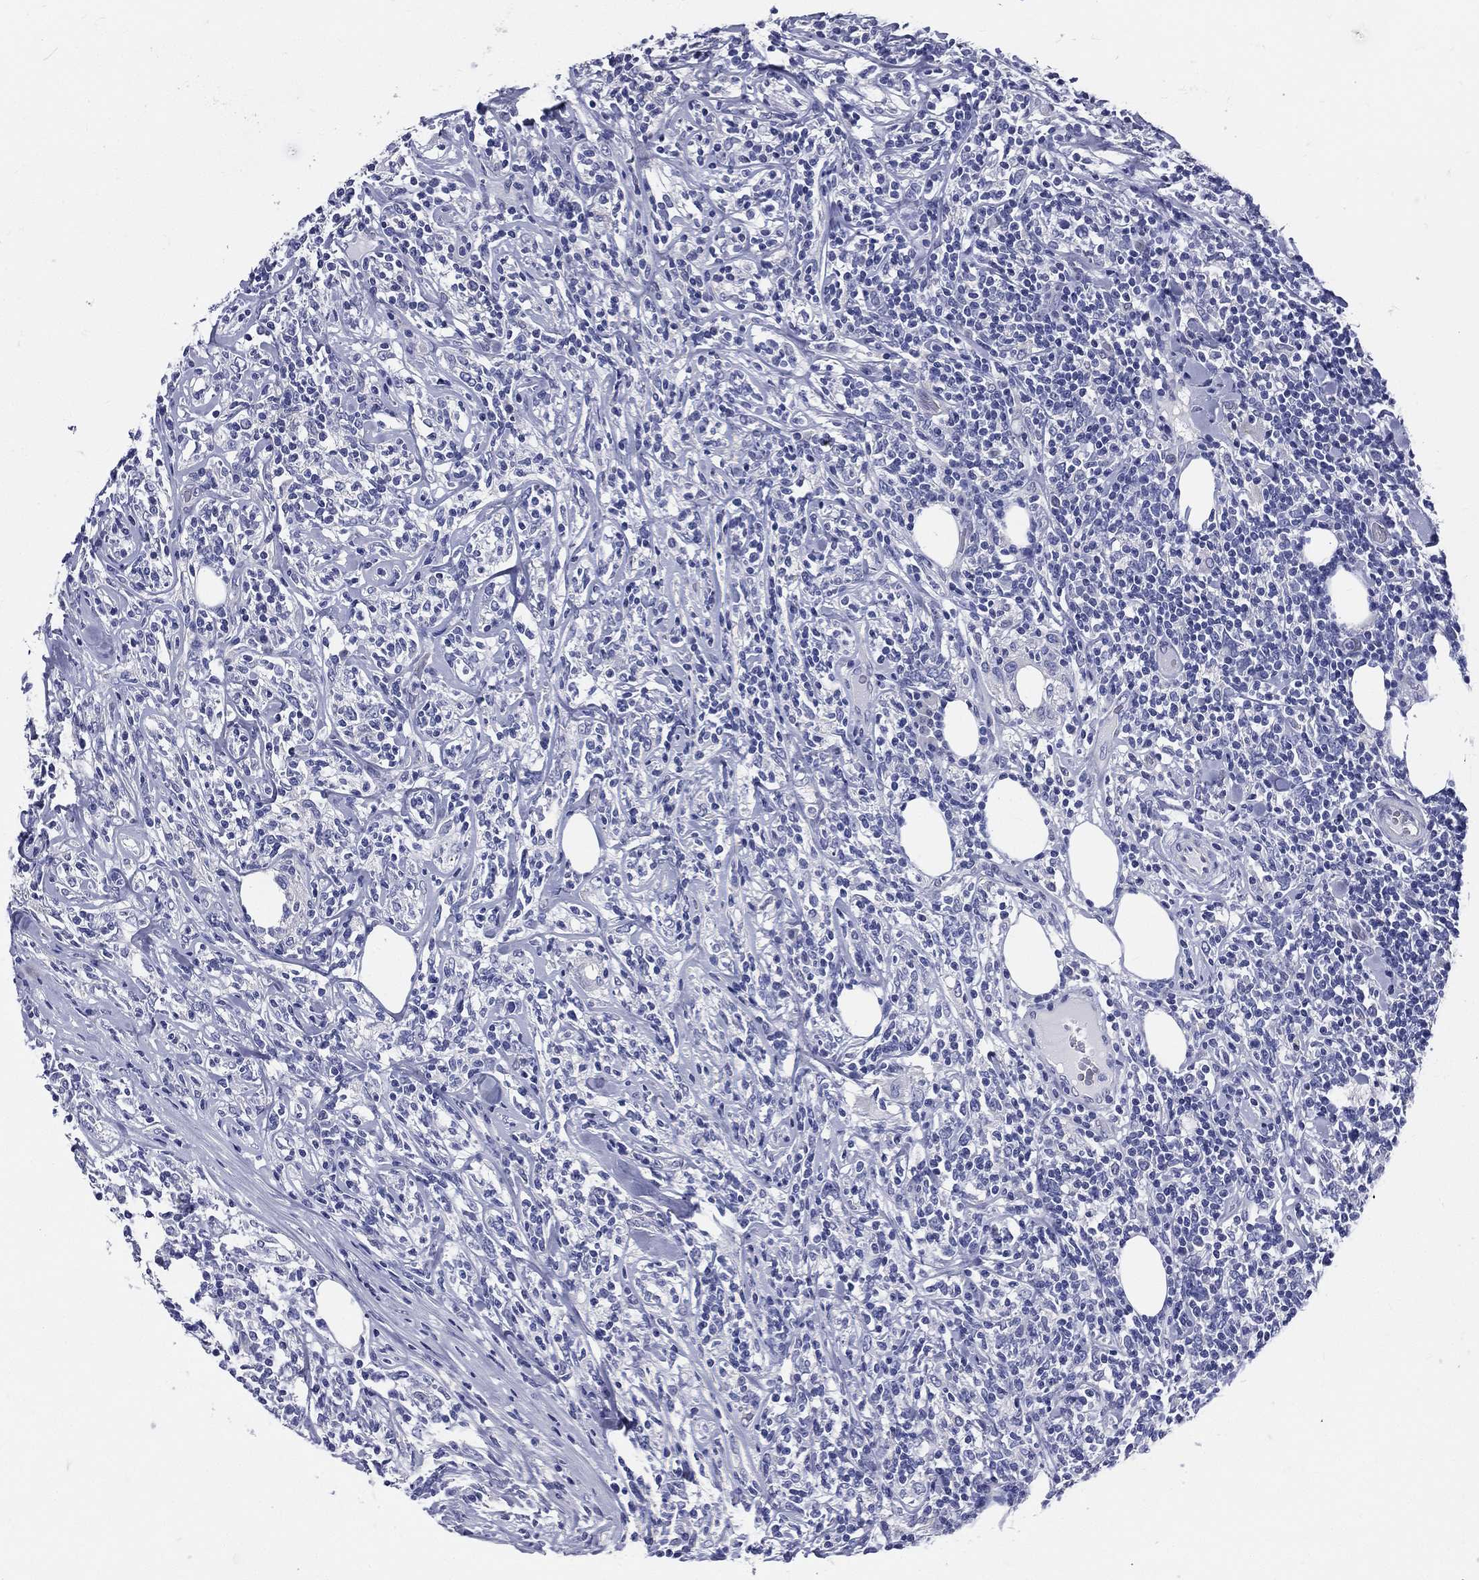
{"staining": {"intensity": "negative", "quantity": "none", "location": "none"}, "tissue": "lymphoma", "cell_type": "Tumor cells", "image_type": "cancer", "snomed": [{"axis": "morphology", "description": "Malignant lymphoma, non-Hodgkin's type, High grade"}, {"axis": "topography", "description": "Lymph node"}], "caption": "This is an immunohistochemistry (IHC) image of human high-grade malignant lymphoma, non-Hodgkin's type. There is no staining in tumor cells.", "gene": "DPYS", "patient": {"sex": "female", "age": 84}}